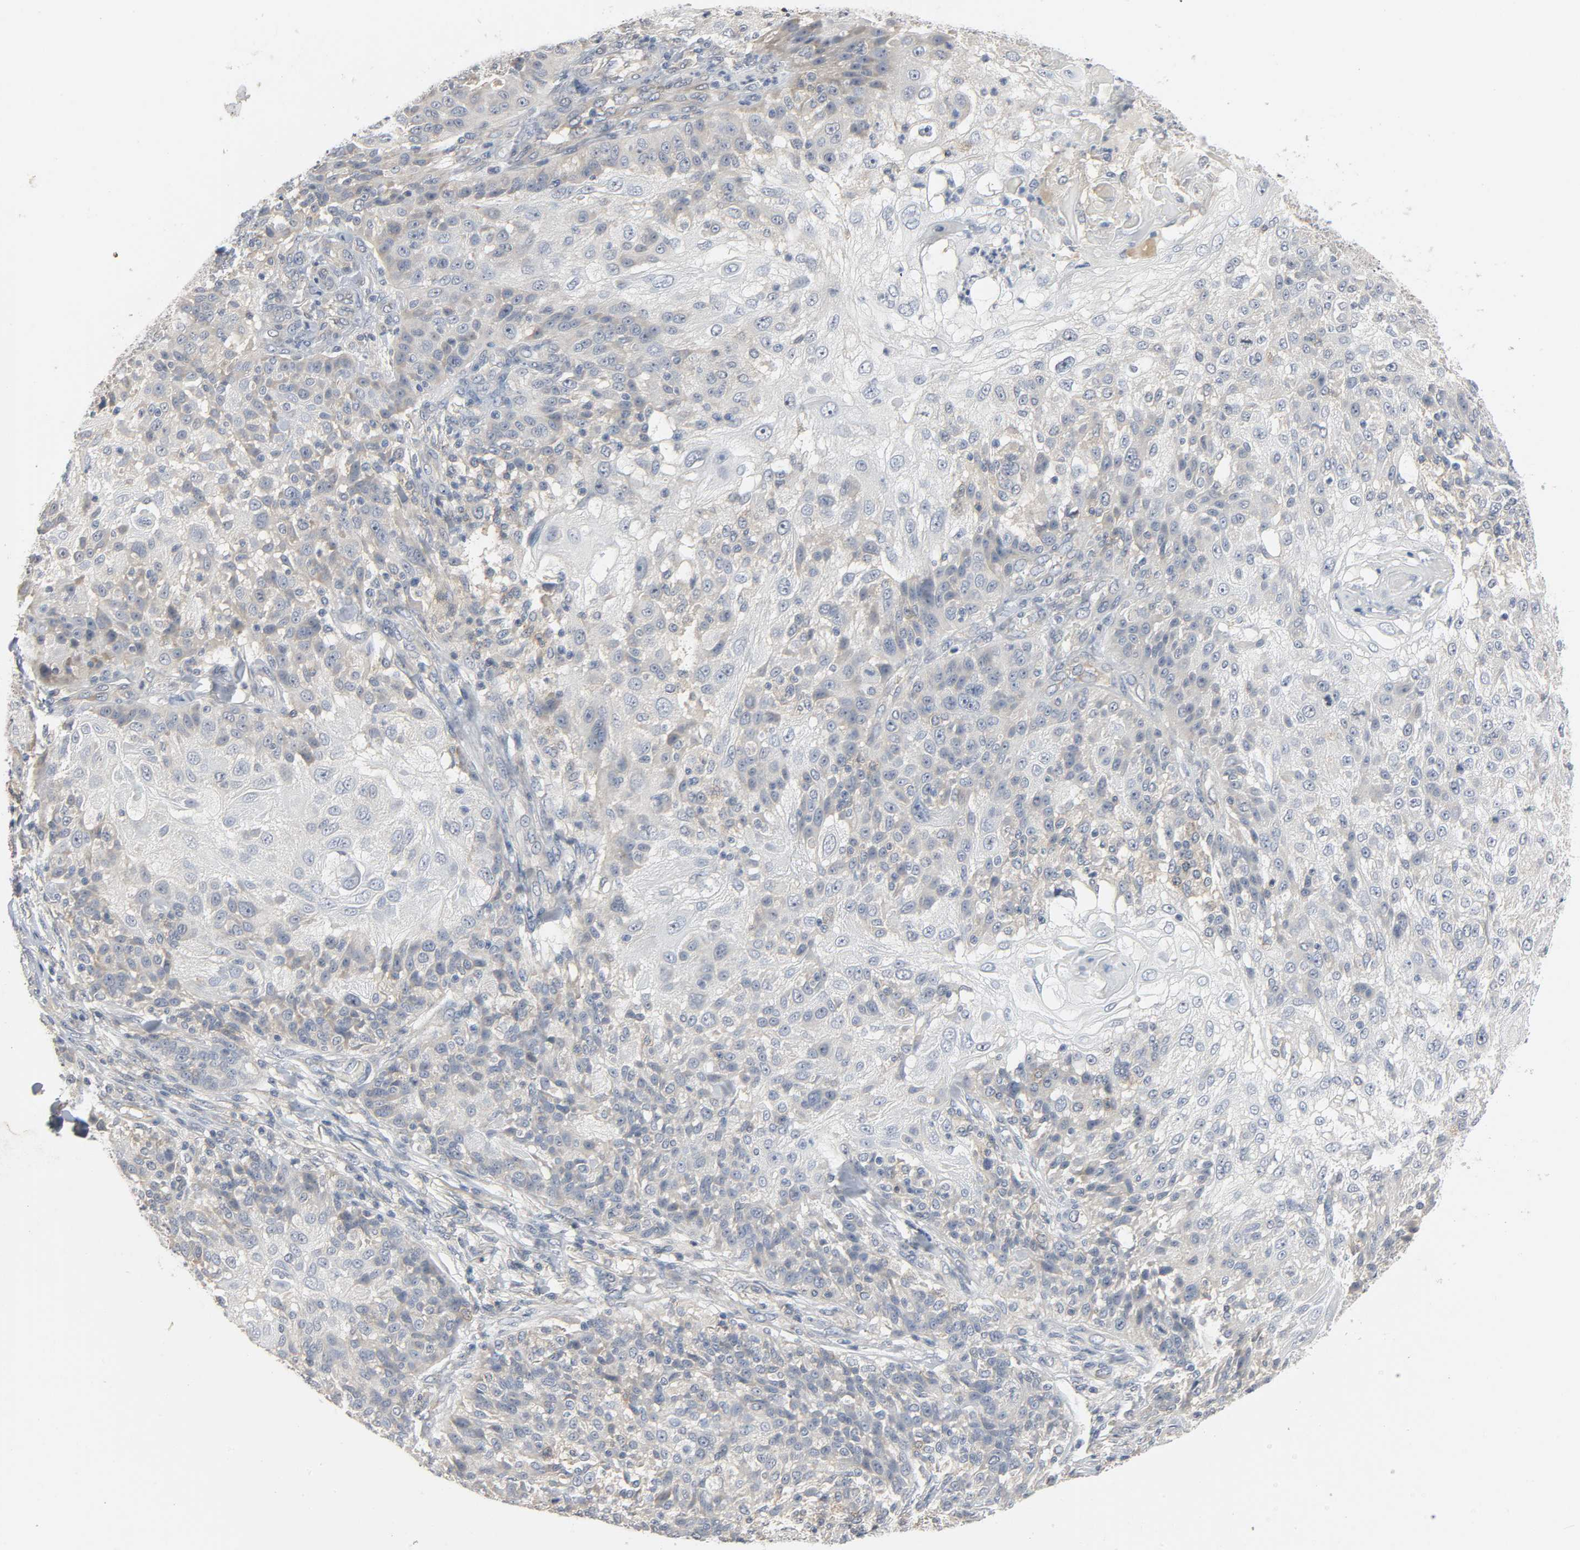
{"staining": {"intensity": "weak", "quantity": "<25%", "location": "cytoplasmic/membranous"}, "tissue": "skin cancer", "cell_type": "Tumor cells", "image_type": "cancer", "snomed": [{"axis": "morphology", "description": "Normal tissue, NOS"}, {"axis": "morphology", "description": "Squamous cell carcinoma, NOS"}, {"axis": "topography", "description": "Skin"}], "caption": "A histopathology image of human skin squamous cell carcinoma is negative for staining in tumor cells.", "gene": "CD4", "patient": {"sex": "female", "age": 83}}